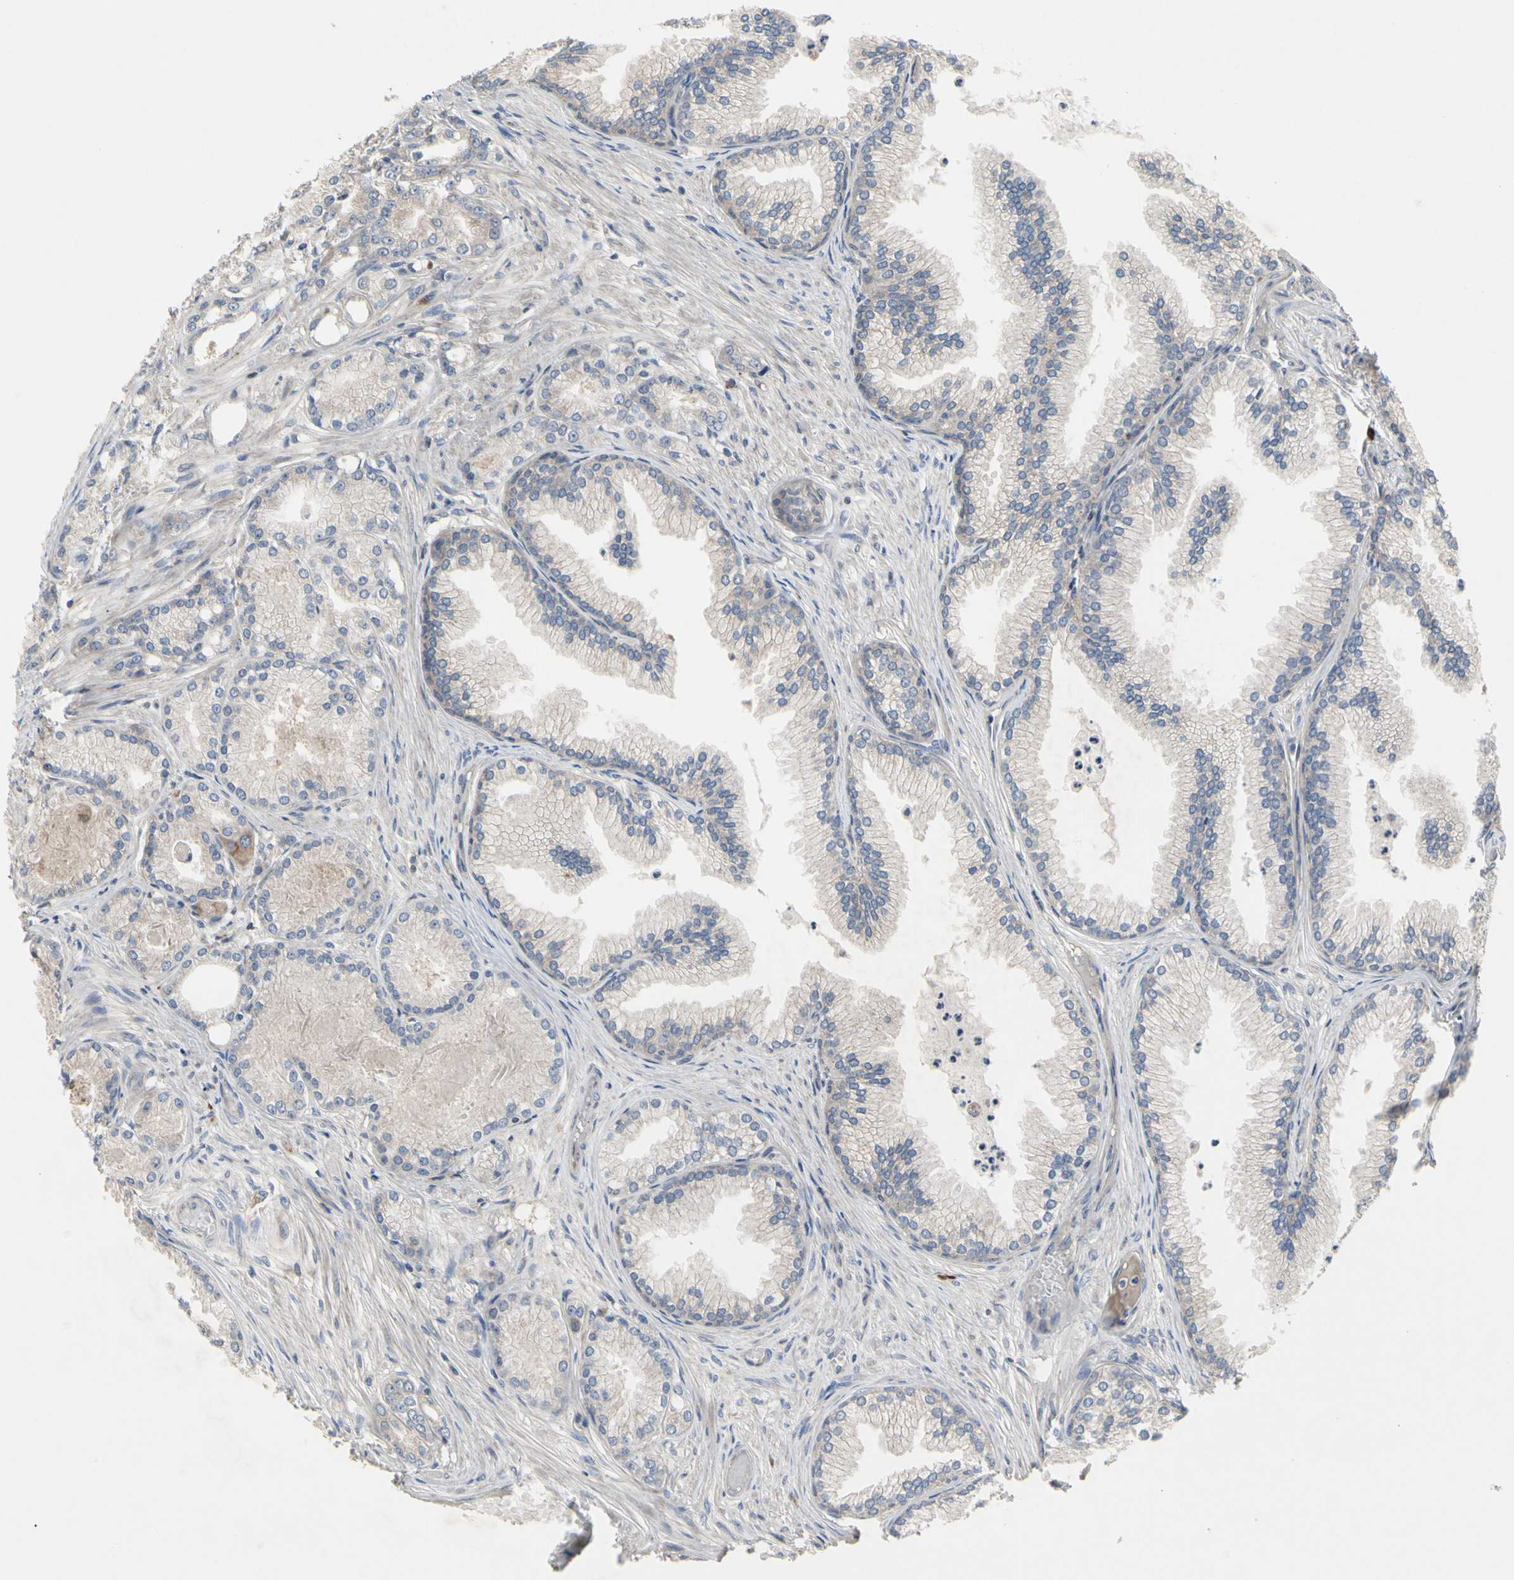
{"staining": {"intensity": "negative", "quantity": "none", "location": "none"}, "tissue": "prostate cancer", "cell_type": "Tumor cells", "image_type": "cancer", "snomed": [{"axis": "morphology", "description": "Adenocarcinoma, Low grade"}, {"axis": "topography", "description": "Prostate"}], "caption": "An IHC histopathology image of prostate cancer (low-grade adenocarcinoma) is shown. There is no staining in tumor cells of prostate cancer (low-grade adenocarcinoma).", "gene": "MMEL1", "patient": {"sex": "male", "age": 72}}